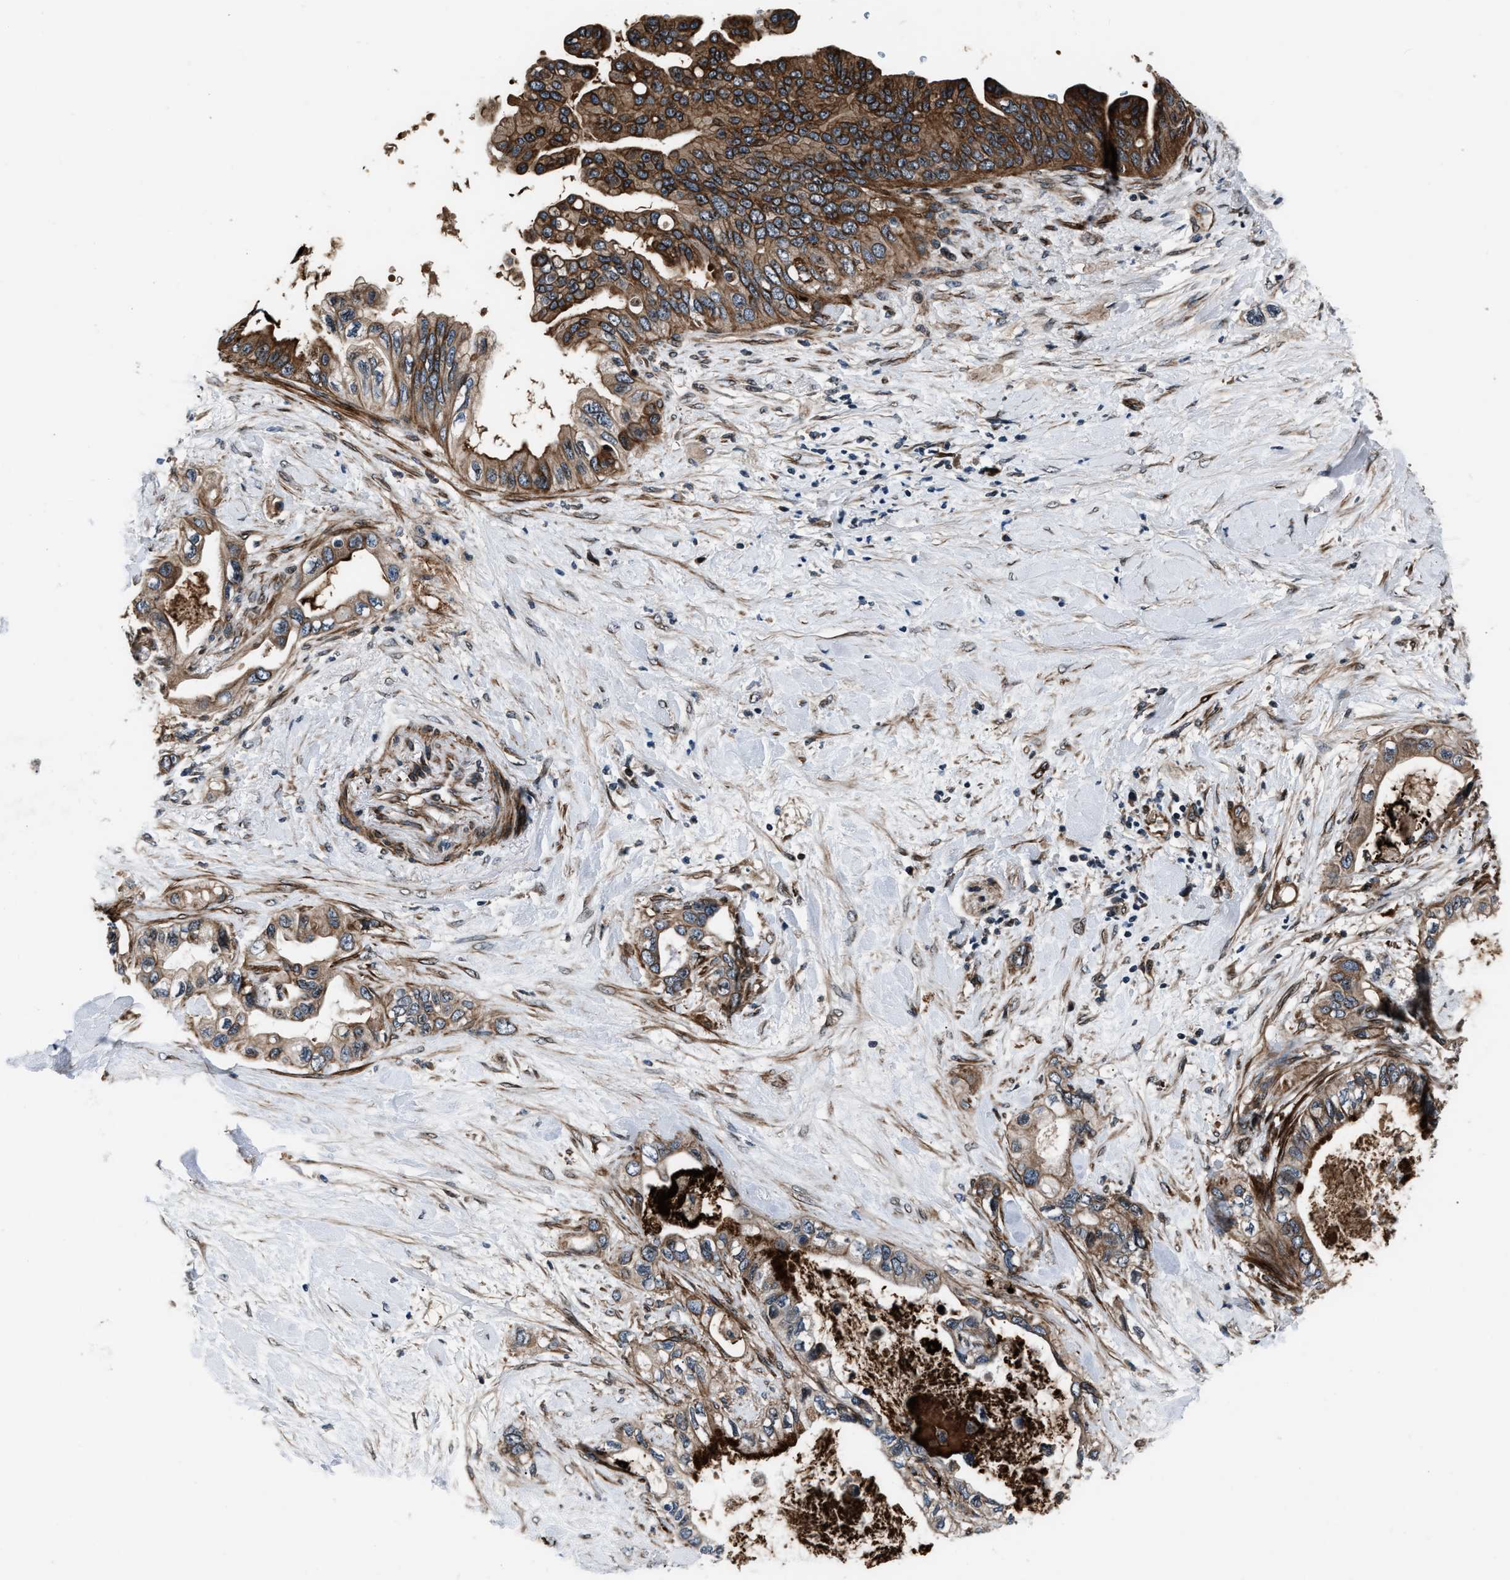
{"staining": {"intensity": "strong", "quantity": ">75%", "location": "cytoplasmic/membranous"}, "tissue": "pancreatic cancer", "cell_type": "Tumor cells", "image_type": "cancer", "snomed": [{"axis": "morphology", "description": "Adenocarcinoma, NOS"}, {"axis": "topography", "description": "Pancreas"}], "caption": "A high-resolution micrograph shows immunohistochemistry staining of pancreatic cancer, which reveals strong cytoplasmic/membranous positivity in about >75% of tumor cells. The protein of interest is stained brown, and the nuclei are stained in blue (DAB (3,3'-diaminobenzidine) IHC with brightfield microscopy, high magnification).", "gene": "DYNC2I1", "patient": {"sex": "female", "age": 56}}